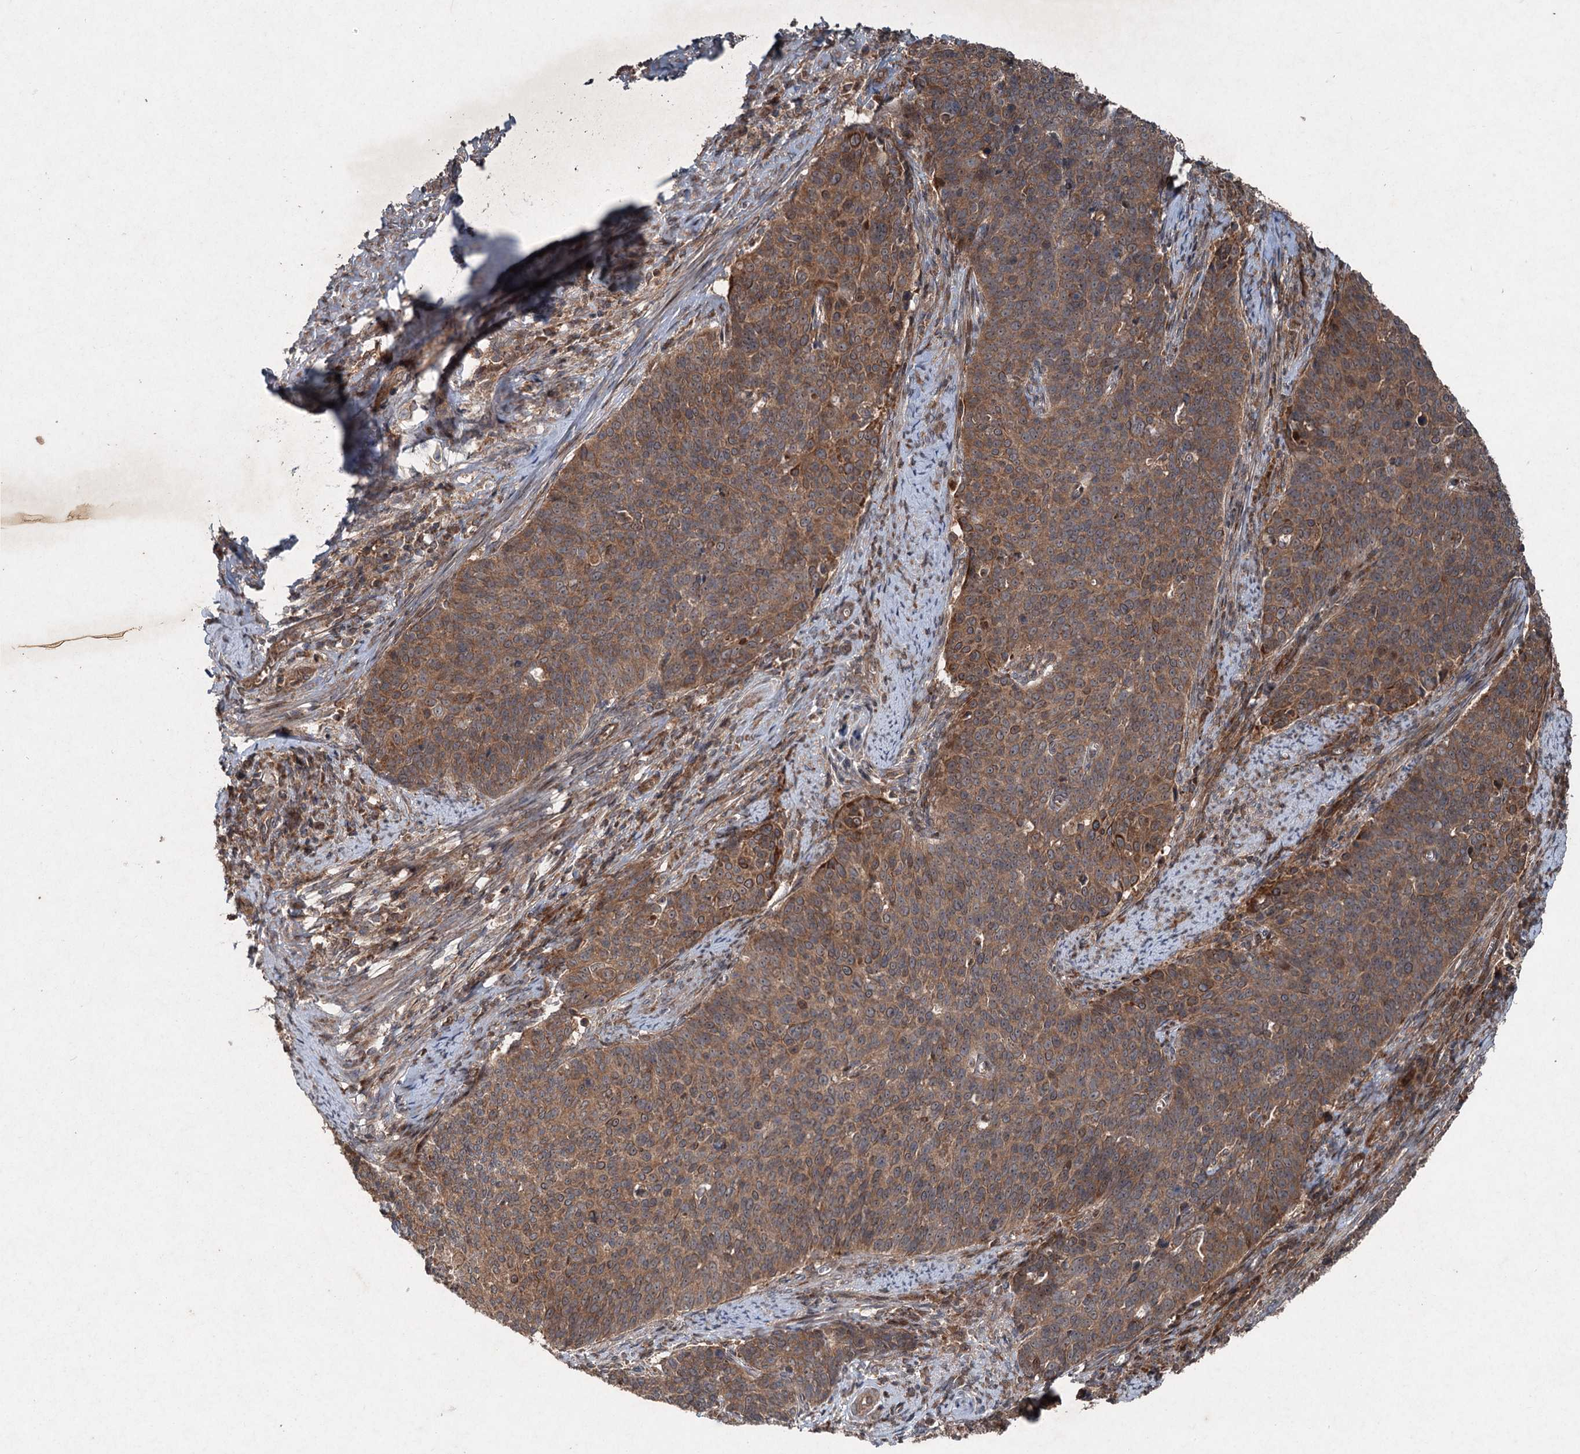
{"staining": {"intensity": "moderate", "quantity": ">75%", "location": "cytoplasmic/membranous"}, "tissue": "cervical cancer", "cell_type": "Tumor cells", "image_type": "cancer", "snomed": [{"axis": "morphology", "description": "Squamous cell carcinoma, NOS"}, {"axis": "topography", "description": "Cervix"}], "caption": "DAB (3,3'-diaminobenzidine) immunohistochemical staining of cervical cancer demonstrates moderate cytoplasmic/membranous protein expression in approximately >75% of tumor cells.", "gene": "ALAS1", "patient": {"sex": "female", "age": 39}}